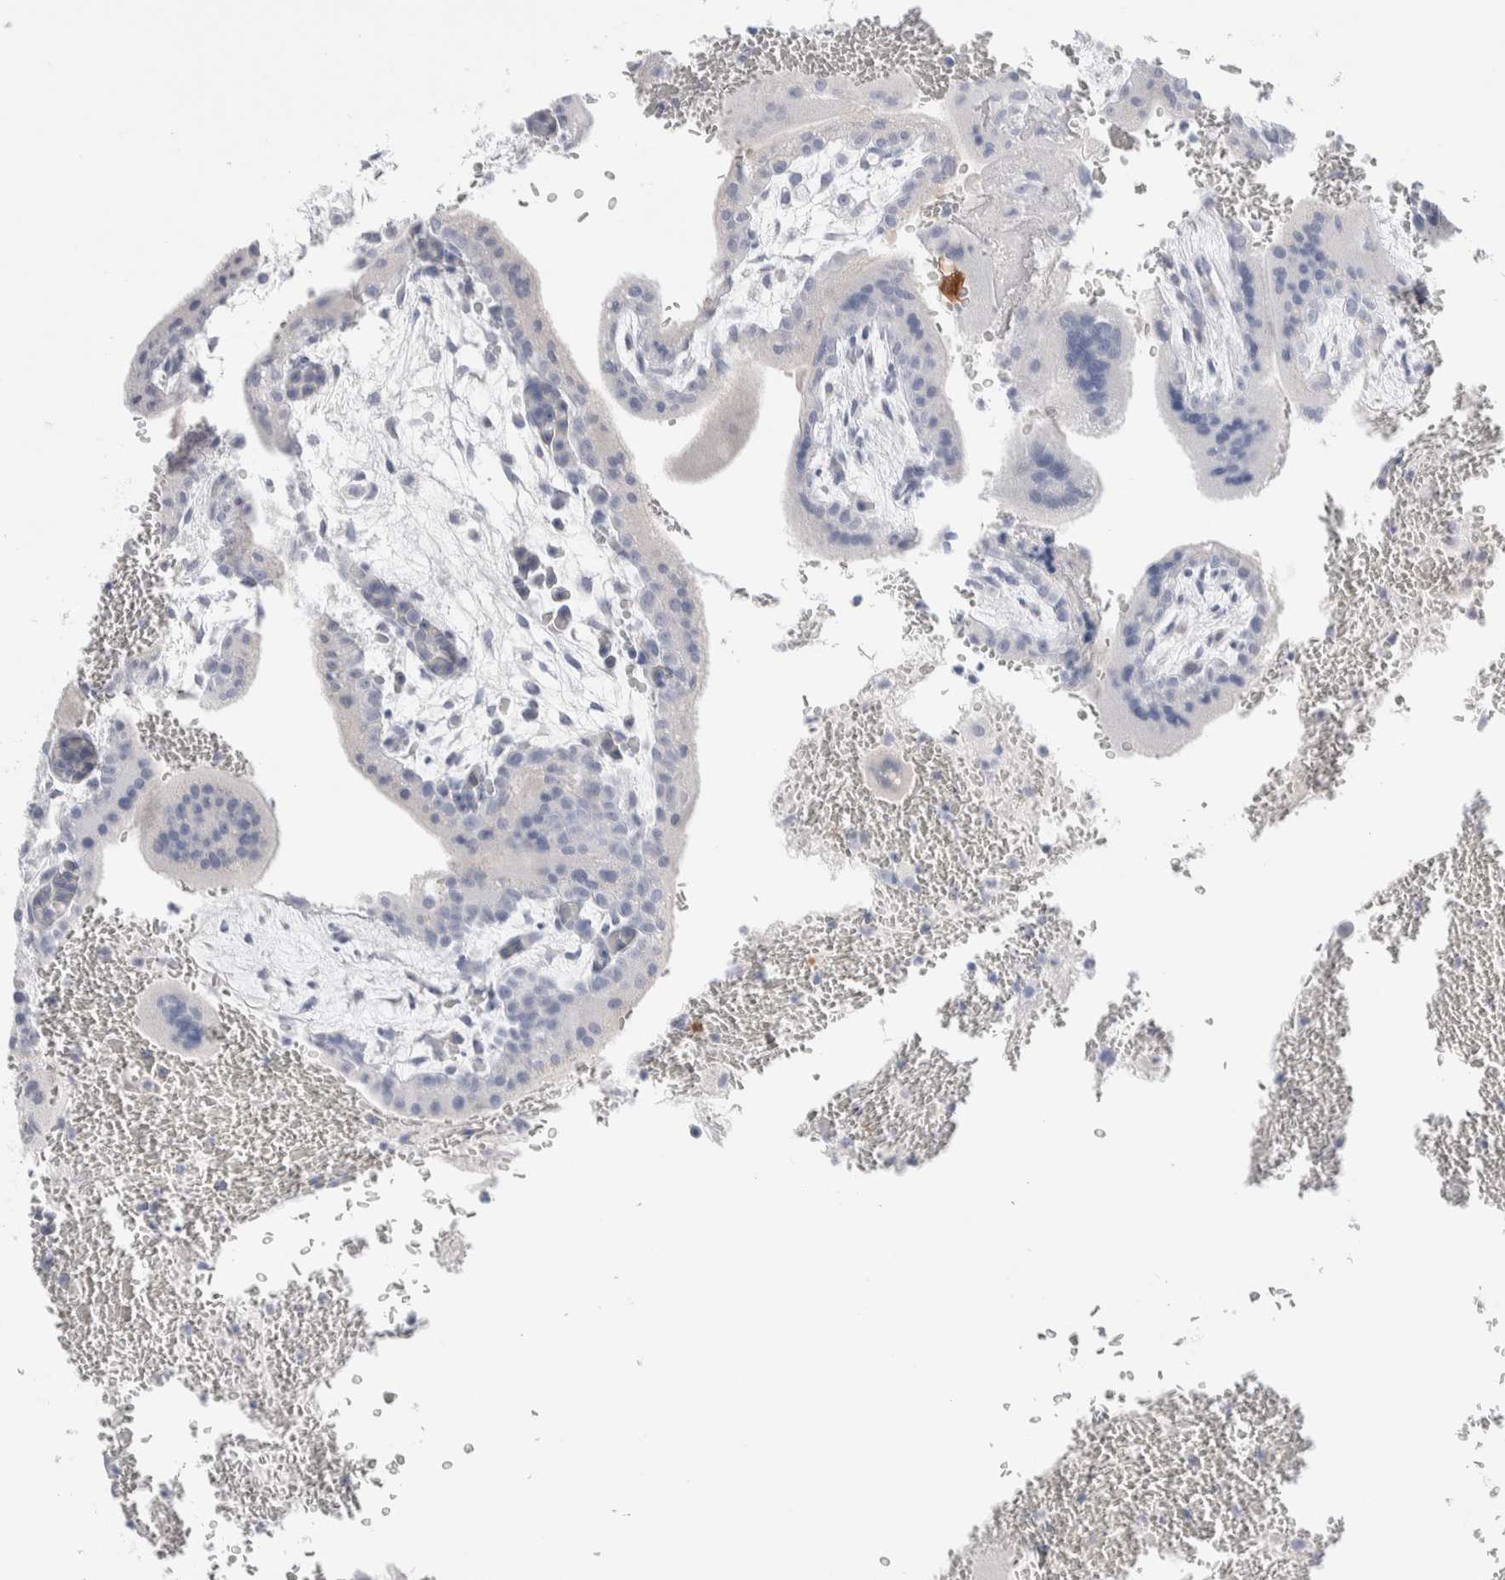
{"staining": {"intensity": "weak", "quantity": "<25%", "location": "cytoplasmic/membranous"}, "tissue": "placenta", "cell_type": "Trophoblastic cells", "image_type": "normal", "snomed": [{"axis": "morphology", "description": "Normal tissue, NOS"}, {"axis": "topography", "description": "Placenta"}], "caption": "Trophoblastic cells show no significant expression in unremarkable placenta. (Immunohistochemistry, brightfield microscopy, high magnification).", "gene": "GDA", "patient": {"sex": "female", "age": 35}}